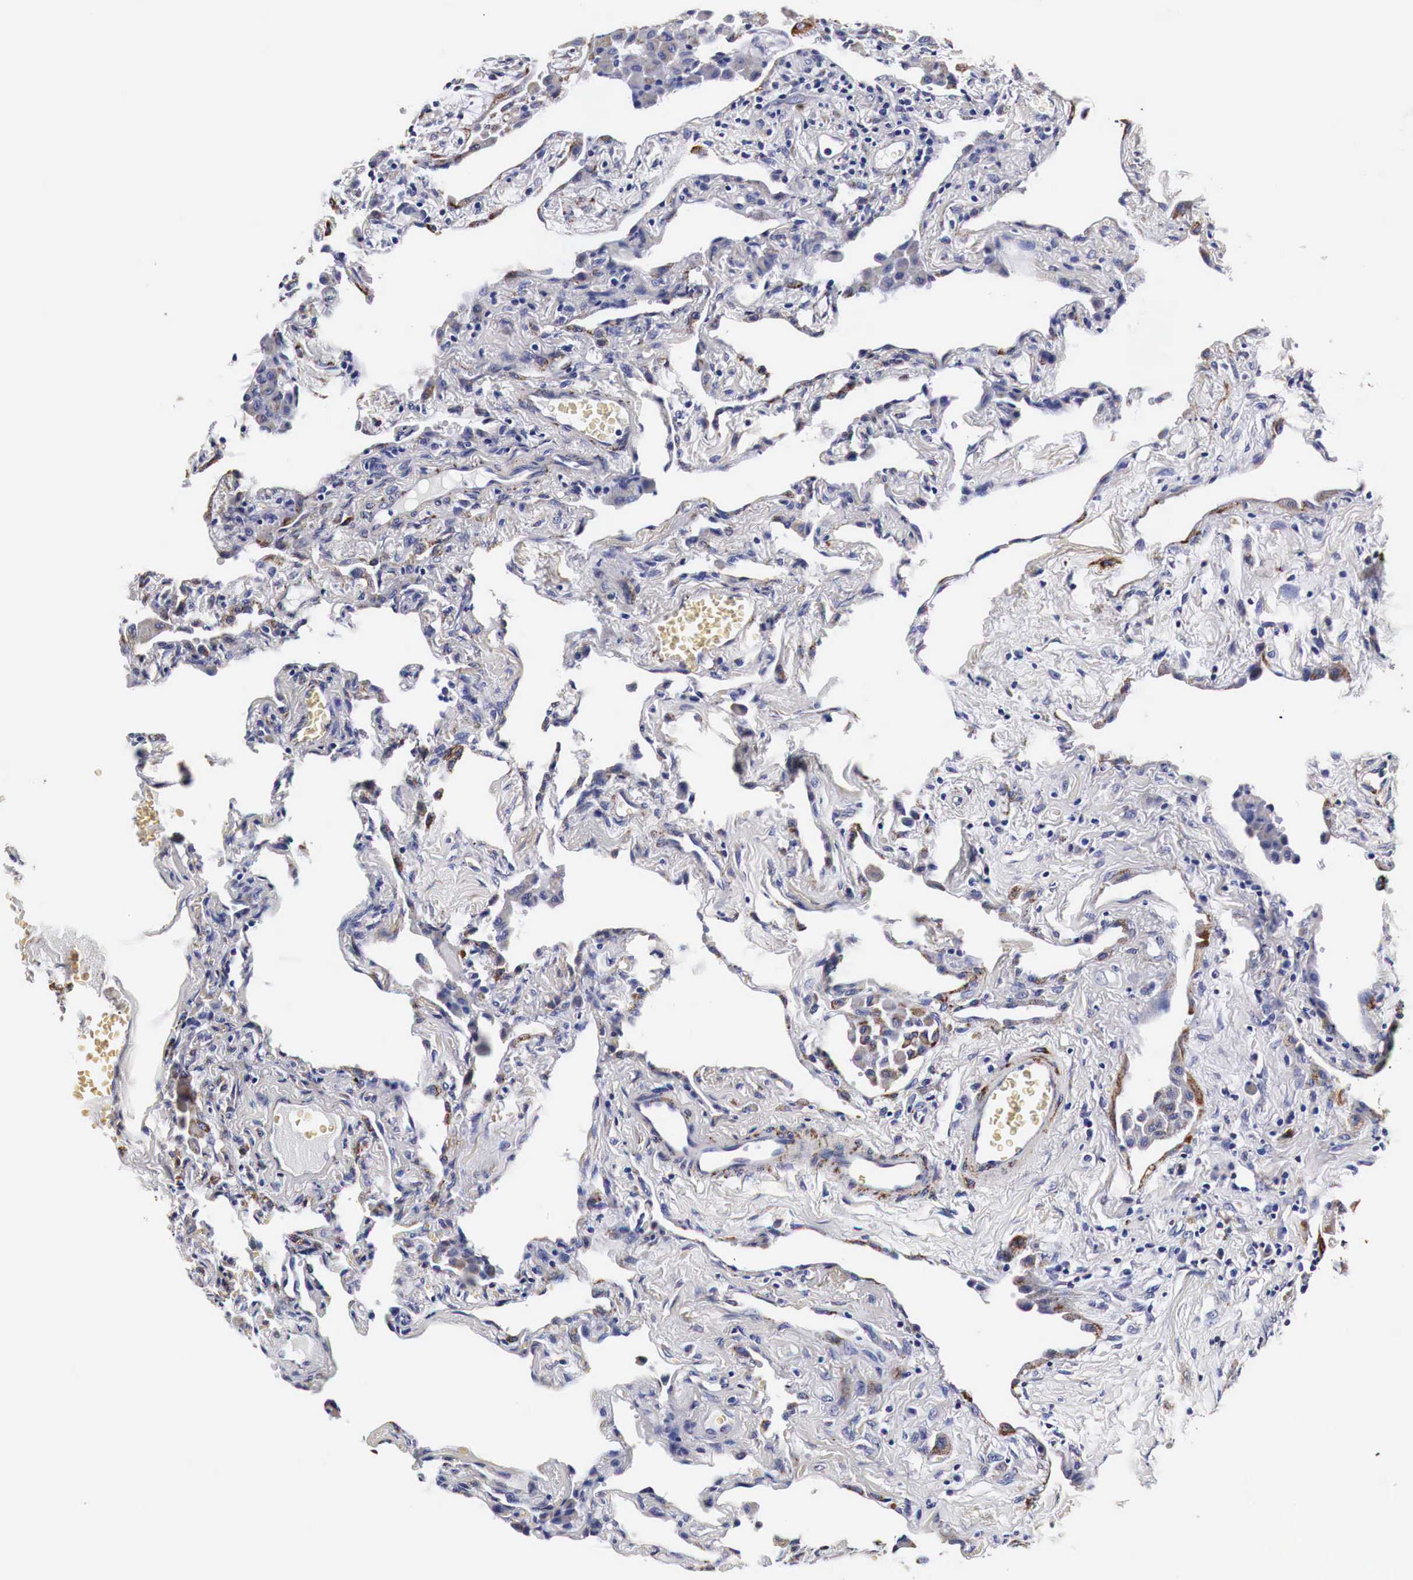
{"staining": {"intensity": "weak", "quantity": "<25%", "location": "cytoplasmic/membranous"}, "tissue": "lung", "cell_type": "Alveolar cells", "image_type": "normal", "snomed": [{"axis": "morphology", "description": "Normal tissue, NOS"}, {"axis": "topography", "description": "Lung"}], "caption": "Alveolar cells show no significant protein positivity in normal lung.", "gene": "CKAP4", "patient": {"sex": "male", "age": 73}}